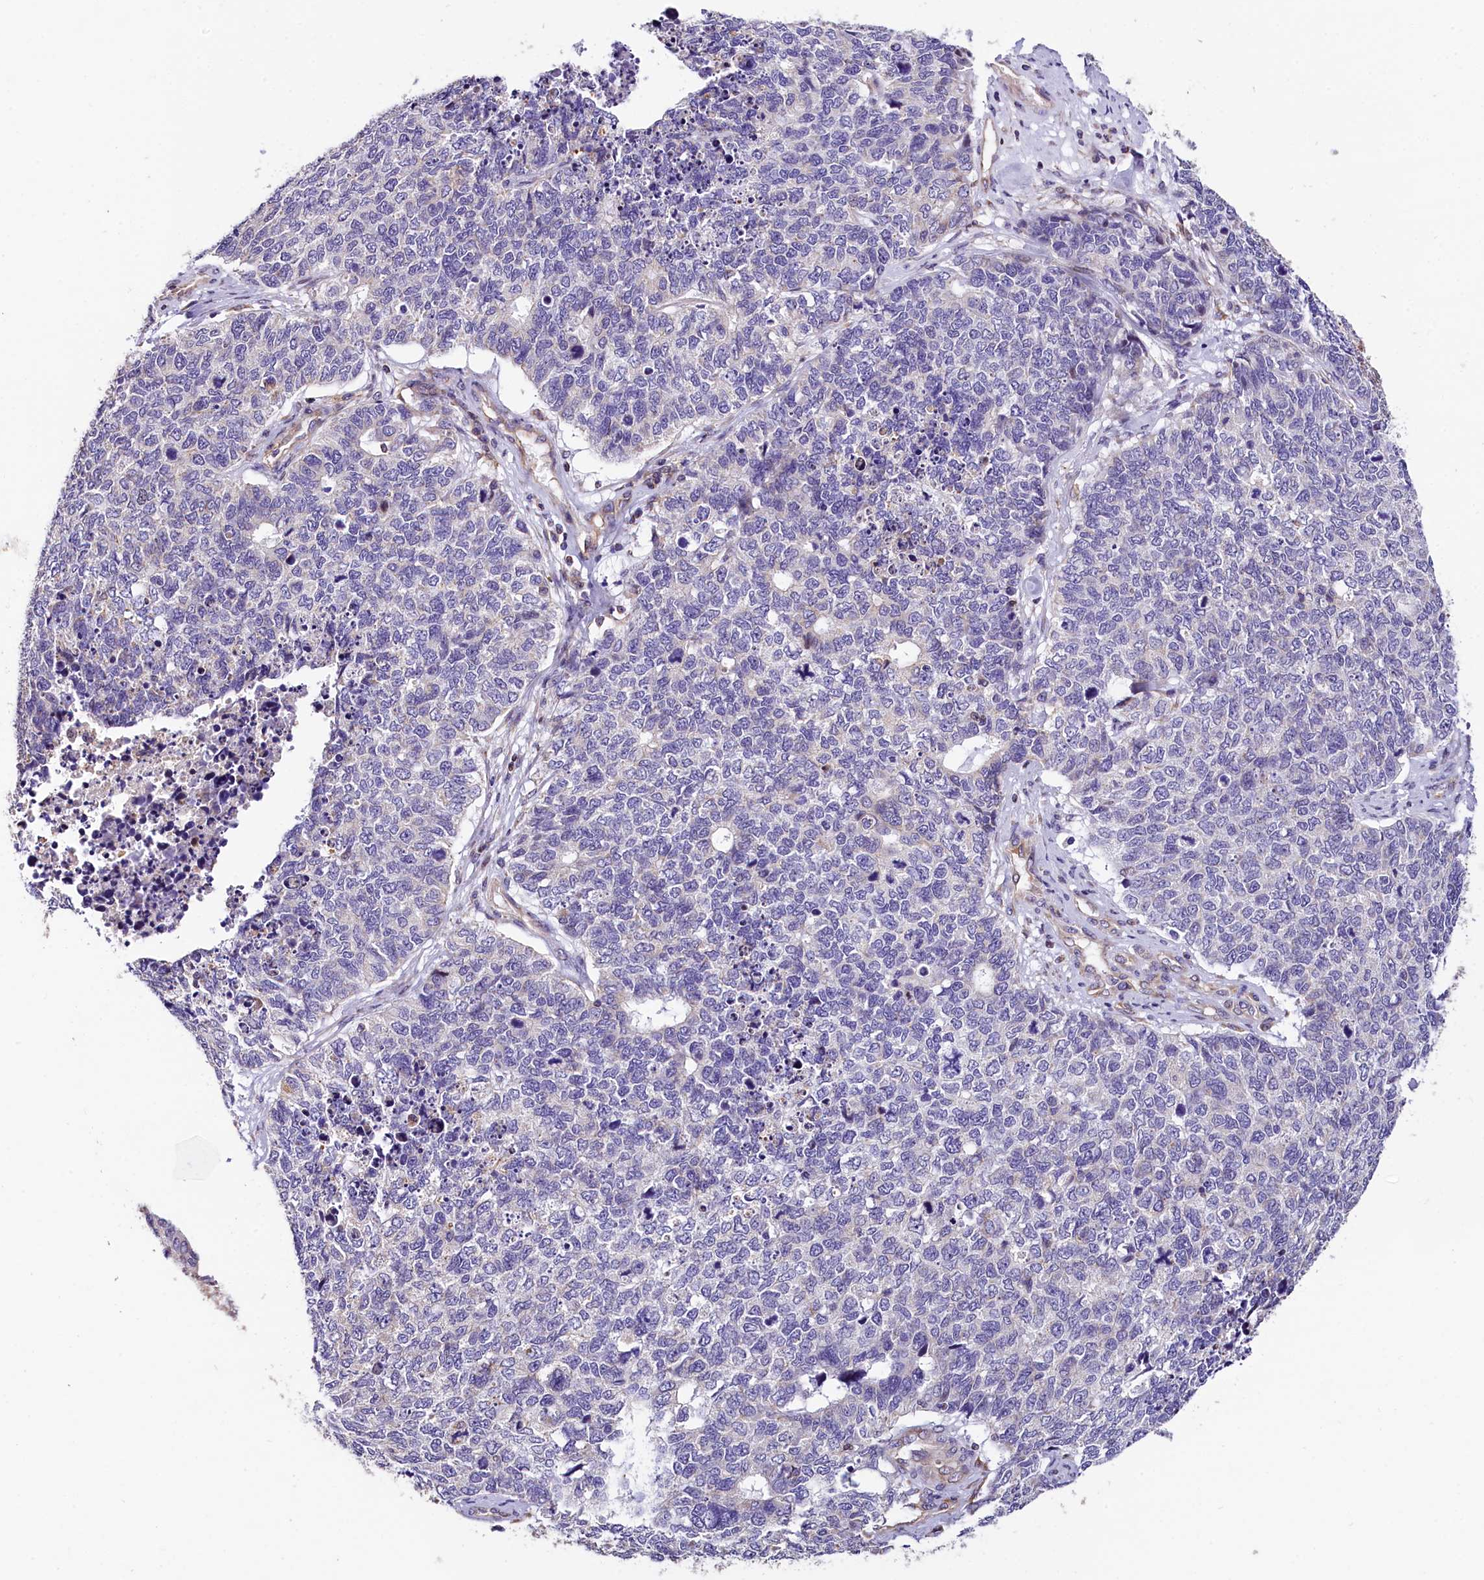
{"staining": {"intensity": "negative", "quantity": "none", "location": "none"}, "tissue": "cervical cancer", "cell_type": "Tumor cells", "image_type": "cancer", "snomed": [{"axis": "morphology", "description": "Squamous cell carcinoma, NOS"}, {"axis": "topography", "description": "Cervix"}], "caption": "This image is of cervical squamous cell carcinoma stained with IHC to label a protein in brown with the nuclei are counter-stained blue. There is no positivity in tumor cells.", "gene": "ACAA2", "patient": {"sex": "female", "age": 63}}